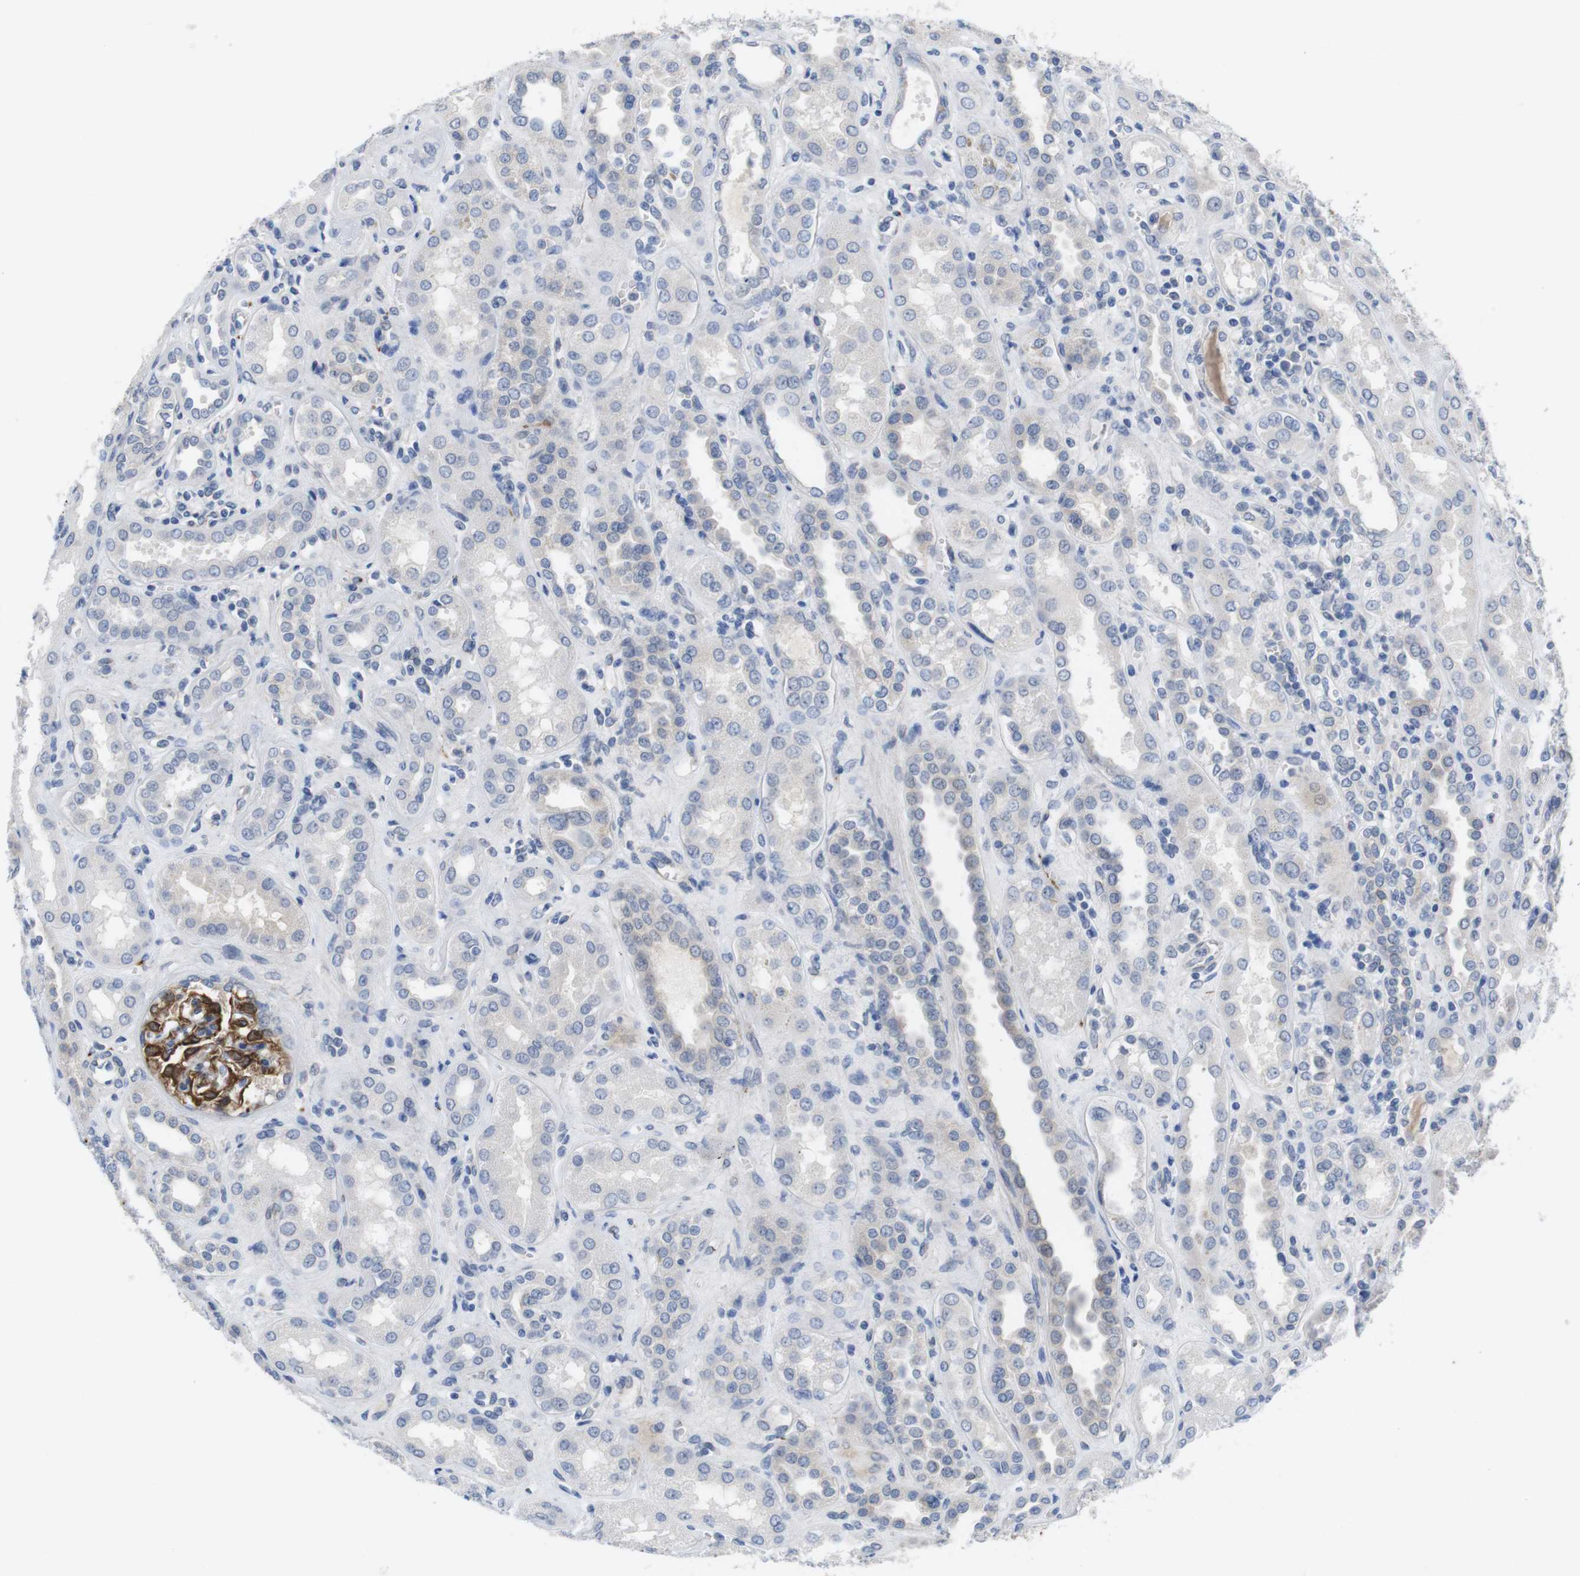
{"staining": {"intensity": "moderate", "quantity": "25%-75%", "location": "cytoplasmic/membranous"}, "tissue": "kidney", "cell_type": "Cells in glomeruli", "image_type": "normal", "snomed": [{"axis": "morphology", "description": "Normal tissue, NOS"}, {"axis": "topography", "description": "Kidney"}], "caption": "Kidney stained with a brown dye demonstrates moderate cytoplasmic/membranous positive expression in approximately 25%-75% of cells in glomeruli.", "gene": "MAP6", "patient": {"sex": "male", "age": 59}}